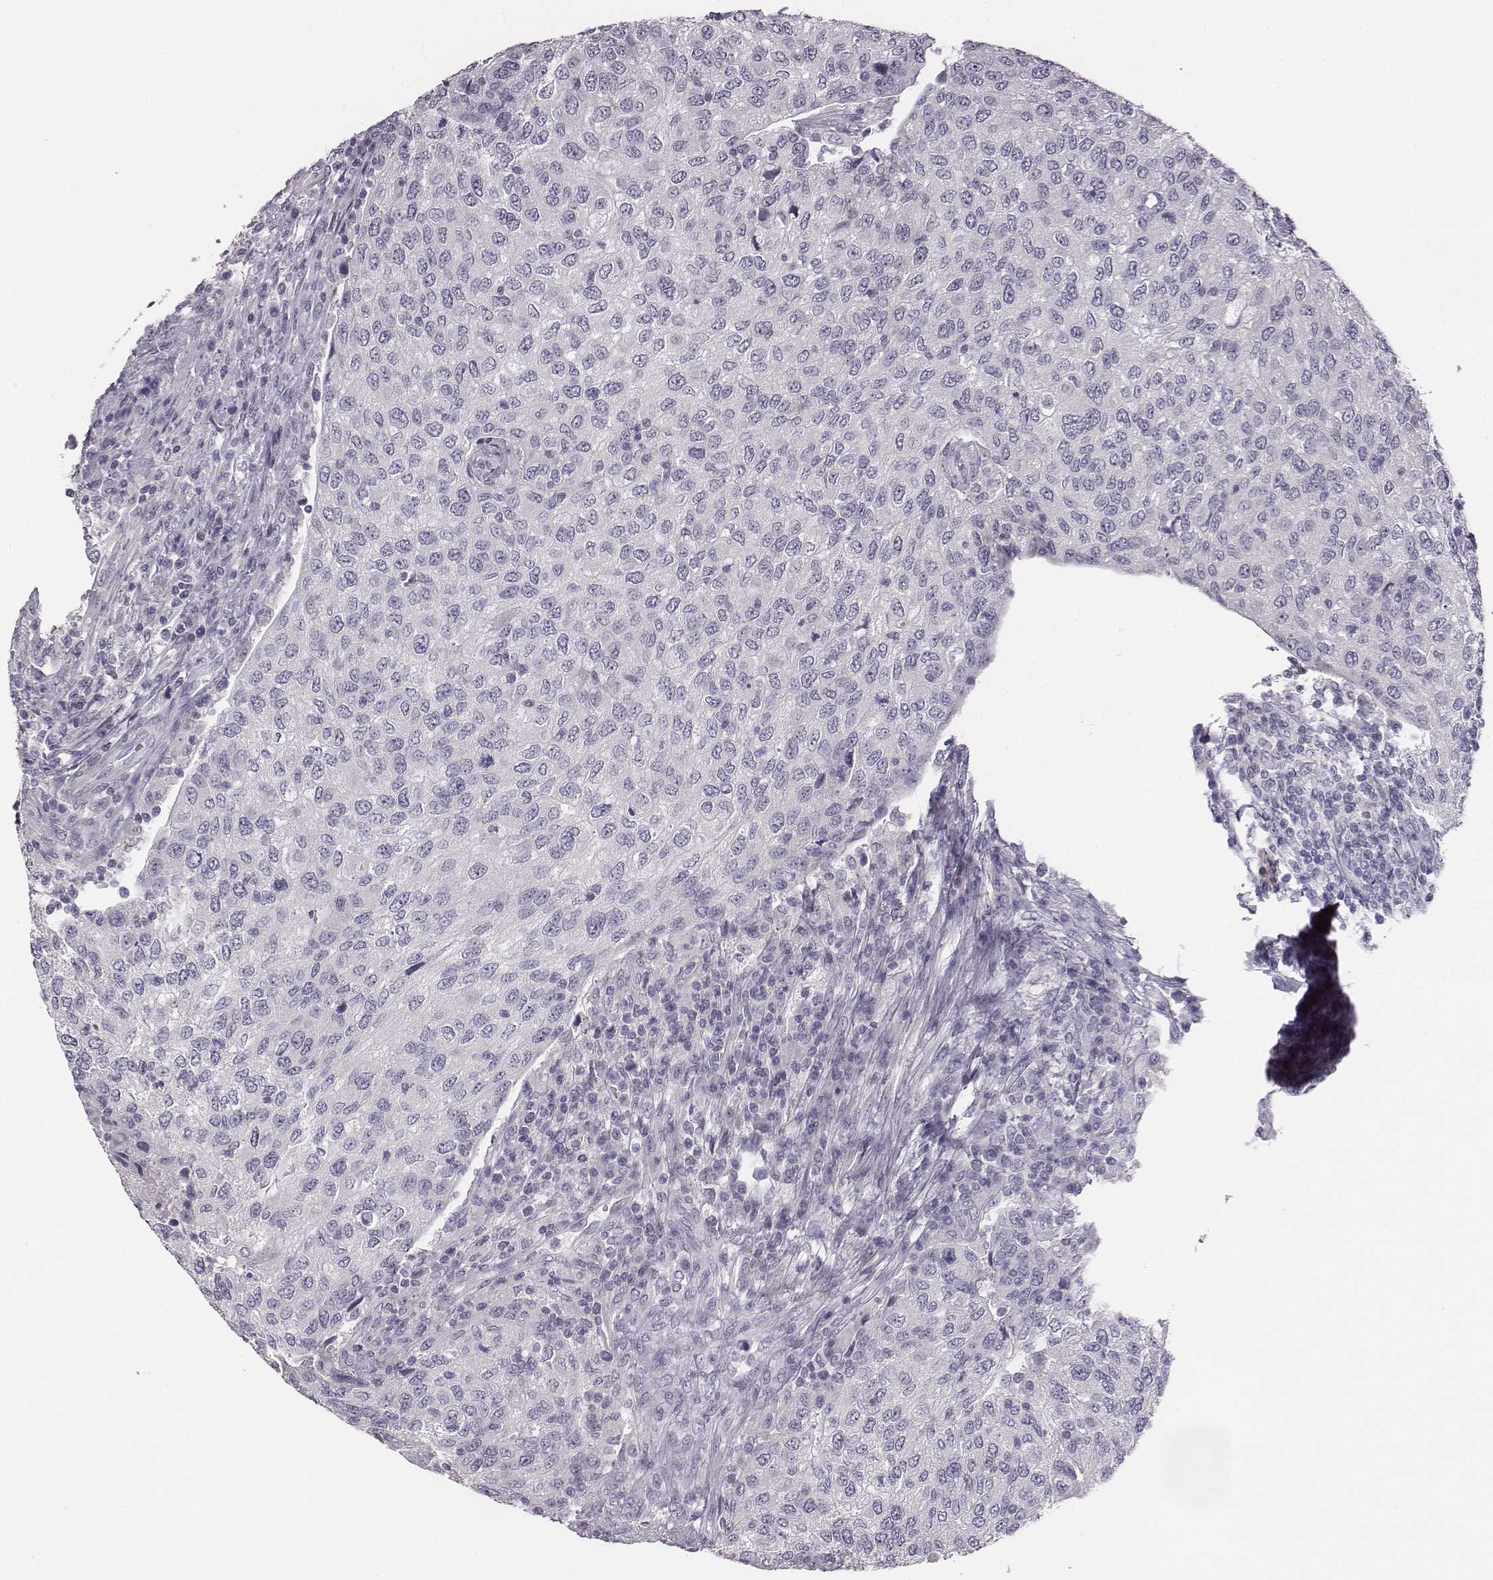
{"staining": {"intensity": "negative", "quantity": "none", "location": "none"}, "tissue": "urothelial cancer", "cell_type": "Tumor cells", "image_type": "cancer", "snomed": [{"axis": "morphology", "description": "Urothelial carcinoma, High grade"}, {"axis": "topography", "description": "Urinary bladder"}], "caption": "This is an IHC image of human urothelial cancer. There is no positivity in tumor cells.", "gene": "ADAM7", "patient": {"sex": "female", "age": 78}}